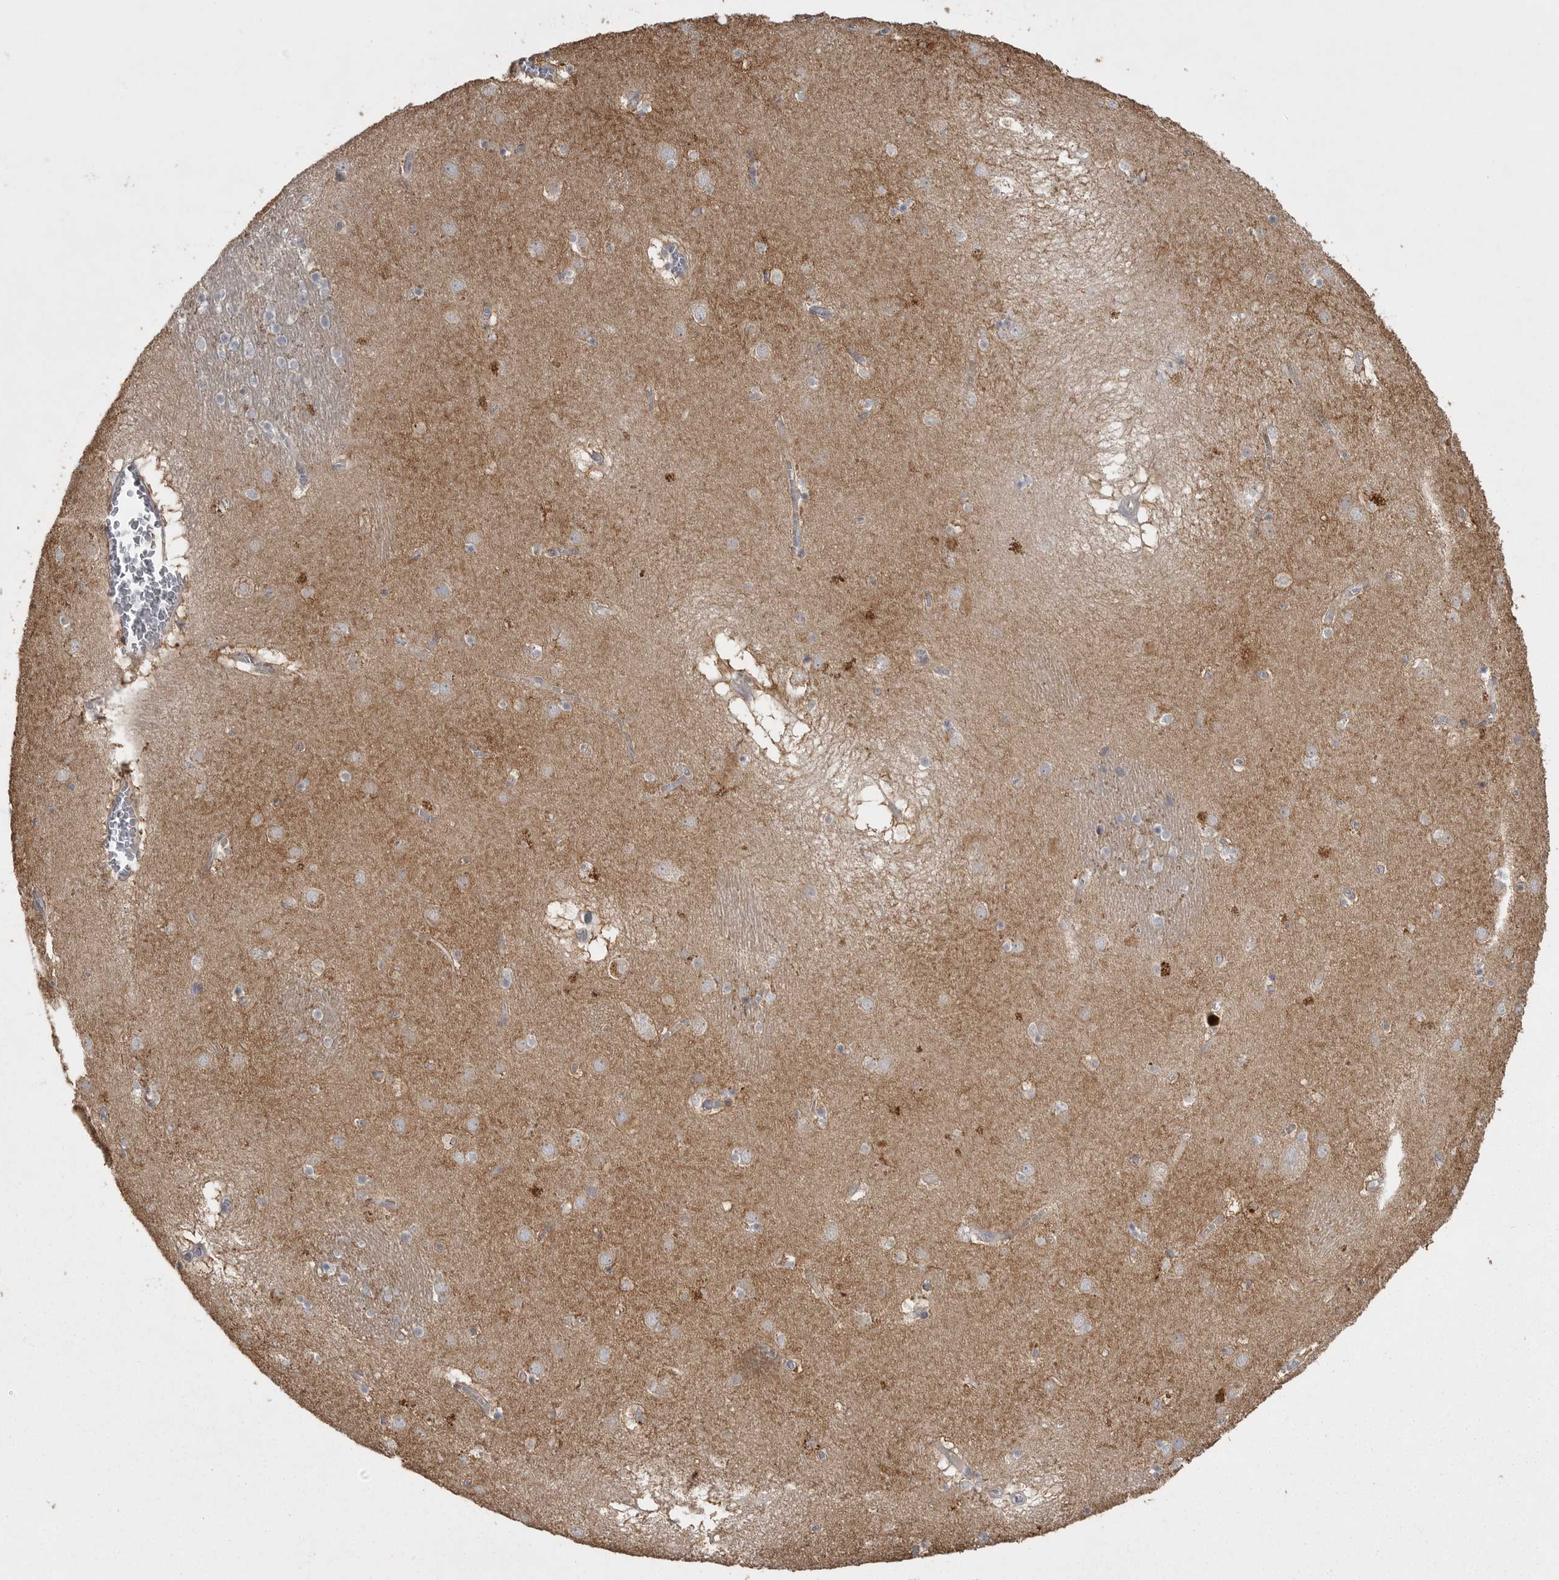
{"staining": {"intensity": "moderate", "quantity": "<25%", "location": "cytoplasmic/membranous"}, "tissue": "caudate", "cell_type": "Glial cells", "image_type": "normal", "snomed": [{"axis": "morphology", "description": "Normal tissue, NOS"}, {"axis": "topography", "description": "Lateral ventricle wall"}], "caption": "IHC of unremarkable human caudate shows low levels of moderate cytoplasmic/membranous positivity in about <25% of glial cells.", "gene": "PHF13", "patient": {"sex": "male", "age": 70}}